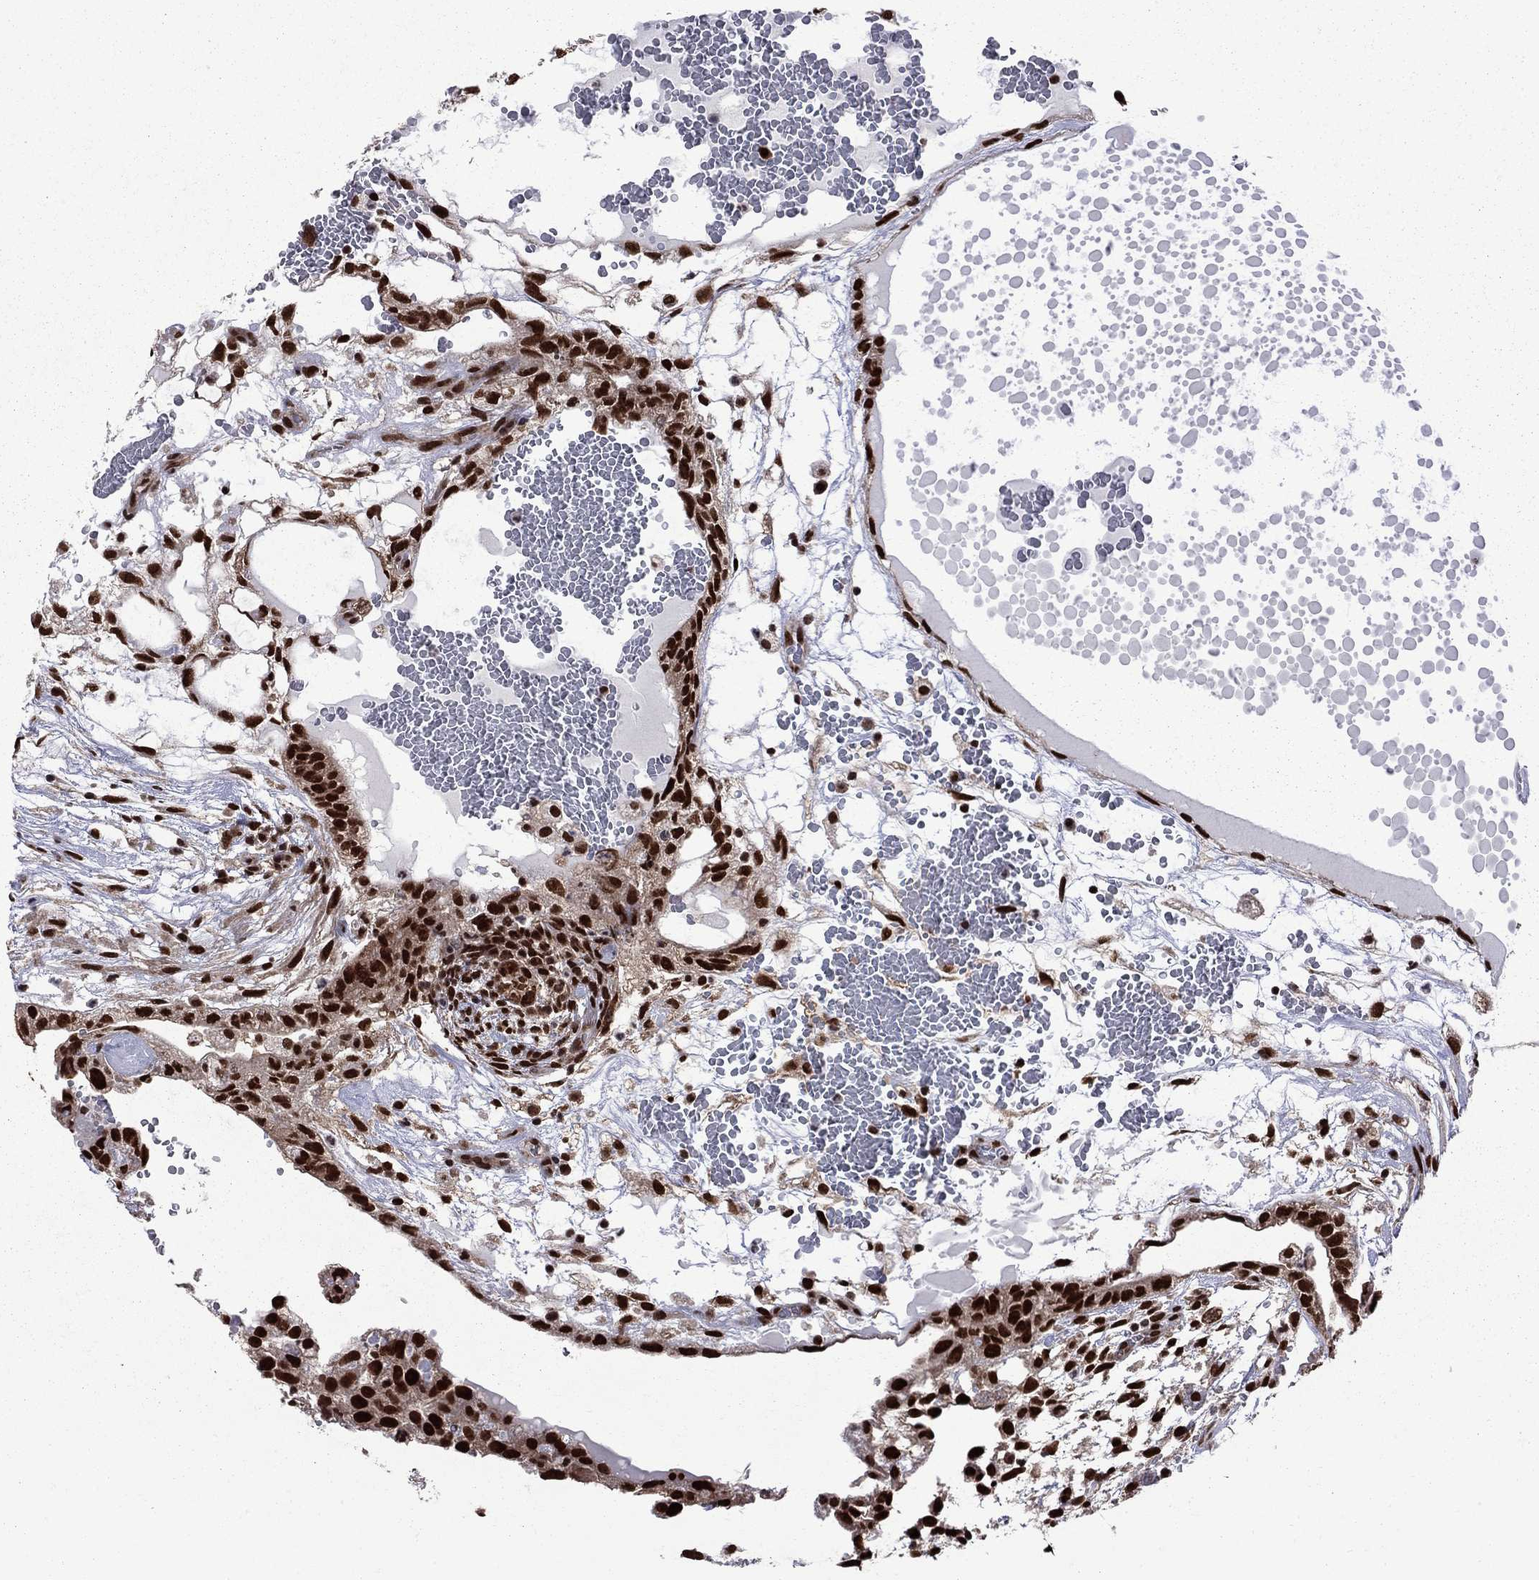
{"staining": {"intensity": "strong", "quantity": ">75%", "location": "nuclear"}, "tissue": "testis cancer", "cell_type": "Tumor cells", "image_type": "cancer", "snomed": [{"axis": "morphology", "description": "Normal tissue, NOS"}, {"axis": "morphology", "description": "Carcinoma, Embryonal, NOS"}, {"axis": "topography", "description": "Testis"}], "caption": "The micrograph exhibits a brown stain indicating the presence of a protein in the nuclear of tumor cells in embryonal carcinoma (testis). The protein is shown in brown color, while the nuclei are stained blue.", "gene": "MED25", "patient": {"sex": "male", "age": 32}}